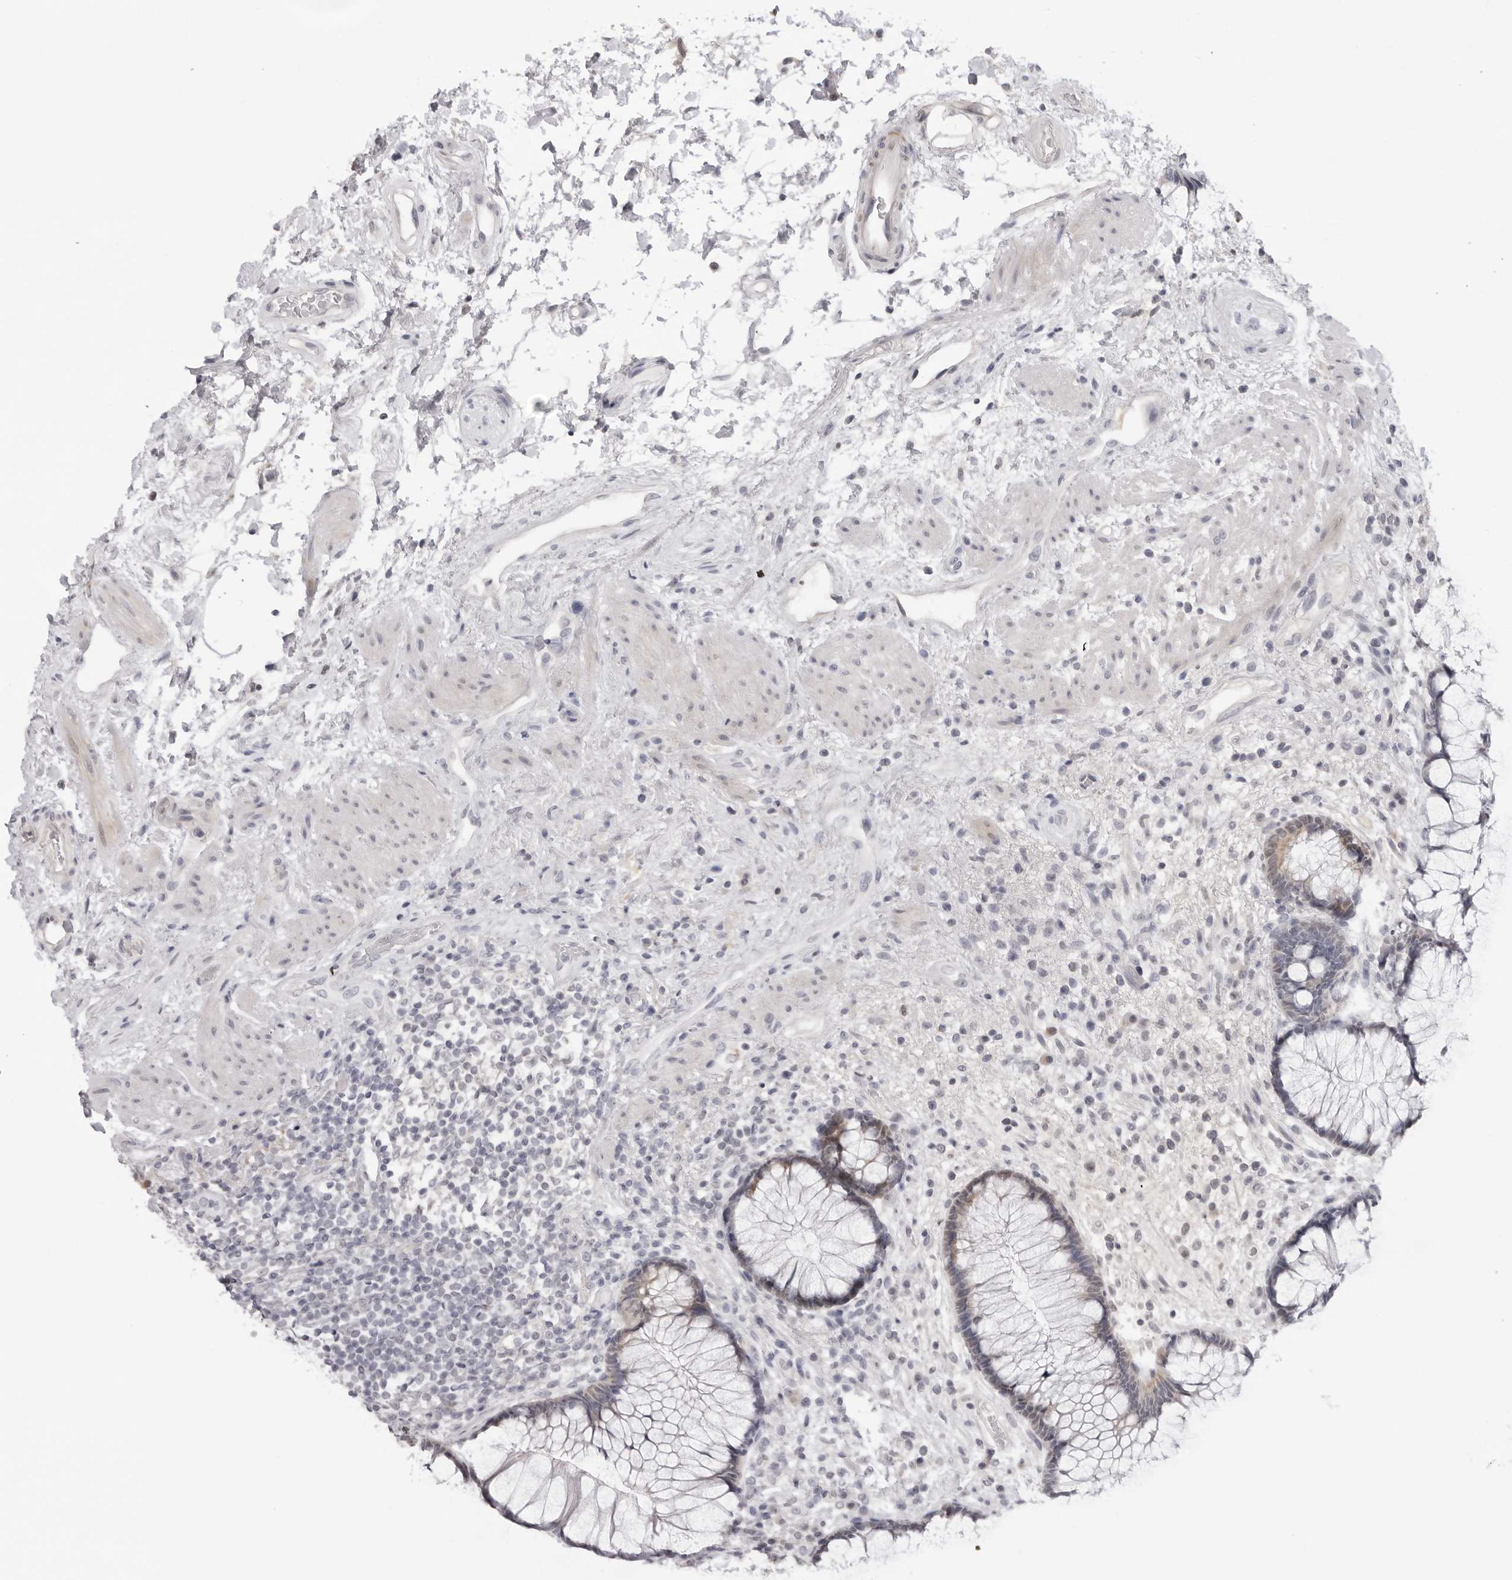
{"staining": {"intensity": "weak", "quantity": "<25%", "location": "cytoplasmic/membranous"}, "tissue": "rectum", "cell_type": "Glandular cells", "image_type": "normal", "snomed": [{"axis": "morphology", "description": "Normal tissue, NOS"}, {"axis": "topography", "description": "Rectum"}], "caption": "Human rectum stained for a protein using immunohistochemistry (IHC) reveals no positivity in glandular cells.", "gene": "ACP6", "patient": {"sex": "male", "age": 51}}